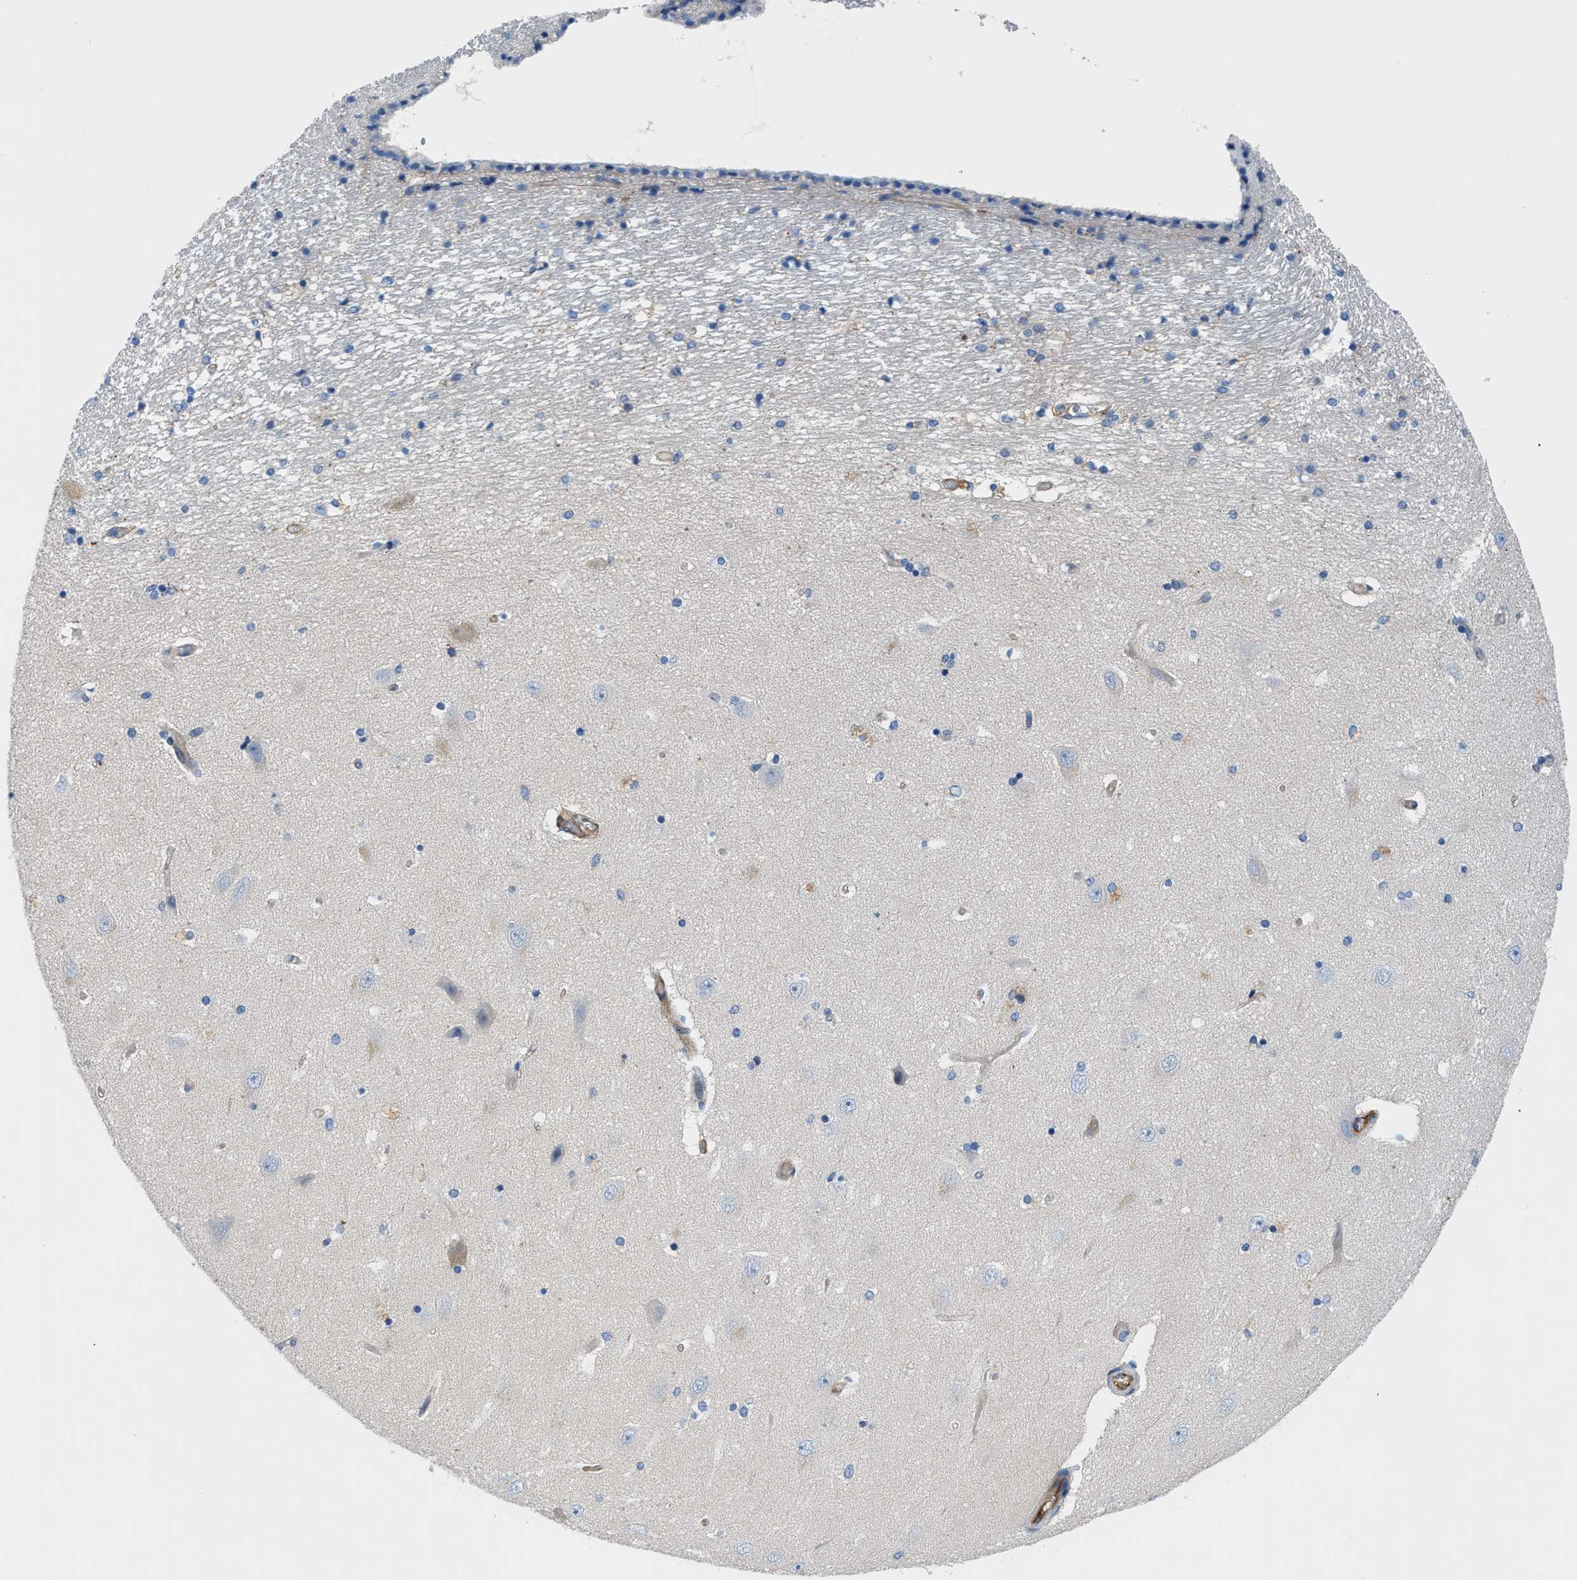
{"staining": {"intensity": "negative", "quantity": "none", "location": "none"}, "tissue": "hippocampus", "cell_type": "Glial cells", "image_type": "normal", "snomed": [{"axis": "morphology", "description": "Normal tissue, NOS"}, {"axis": "topography", "description": "Hippocampus"}], "caption": "Immunohistochemical staining of benign hippocampus reveals no significant staining in glial cells. Brightfield microscopy of IHC stained with DAB (3,3'-diaminobenzidine) (brown) and hematoxylin (blue), captured at high magnification.", "gene": "ORAI1", "patient": {"sex": "female", "age": 54}}